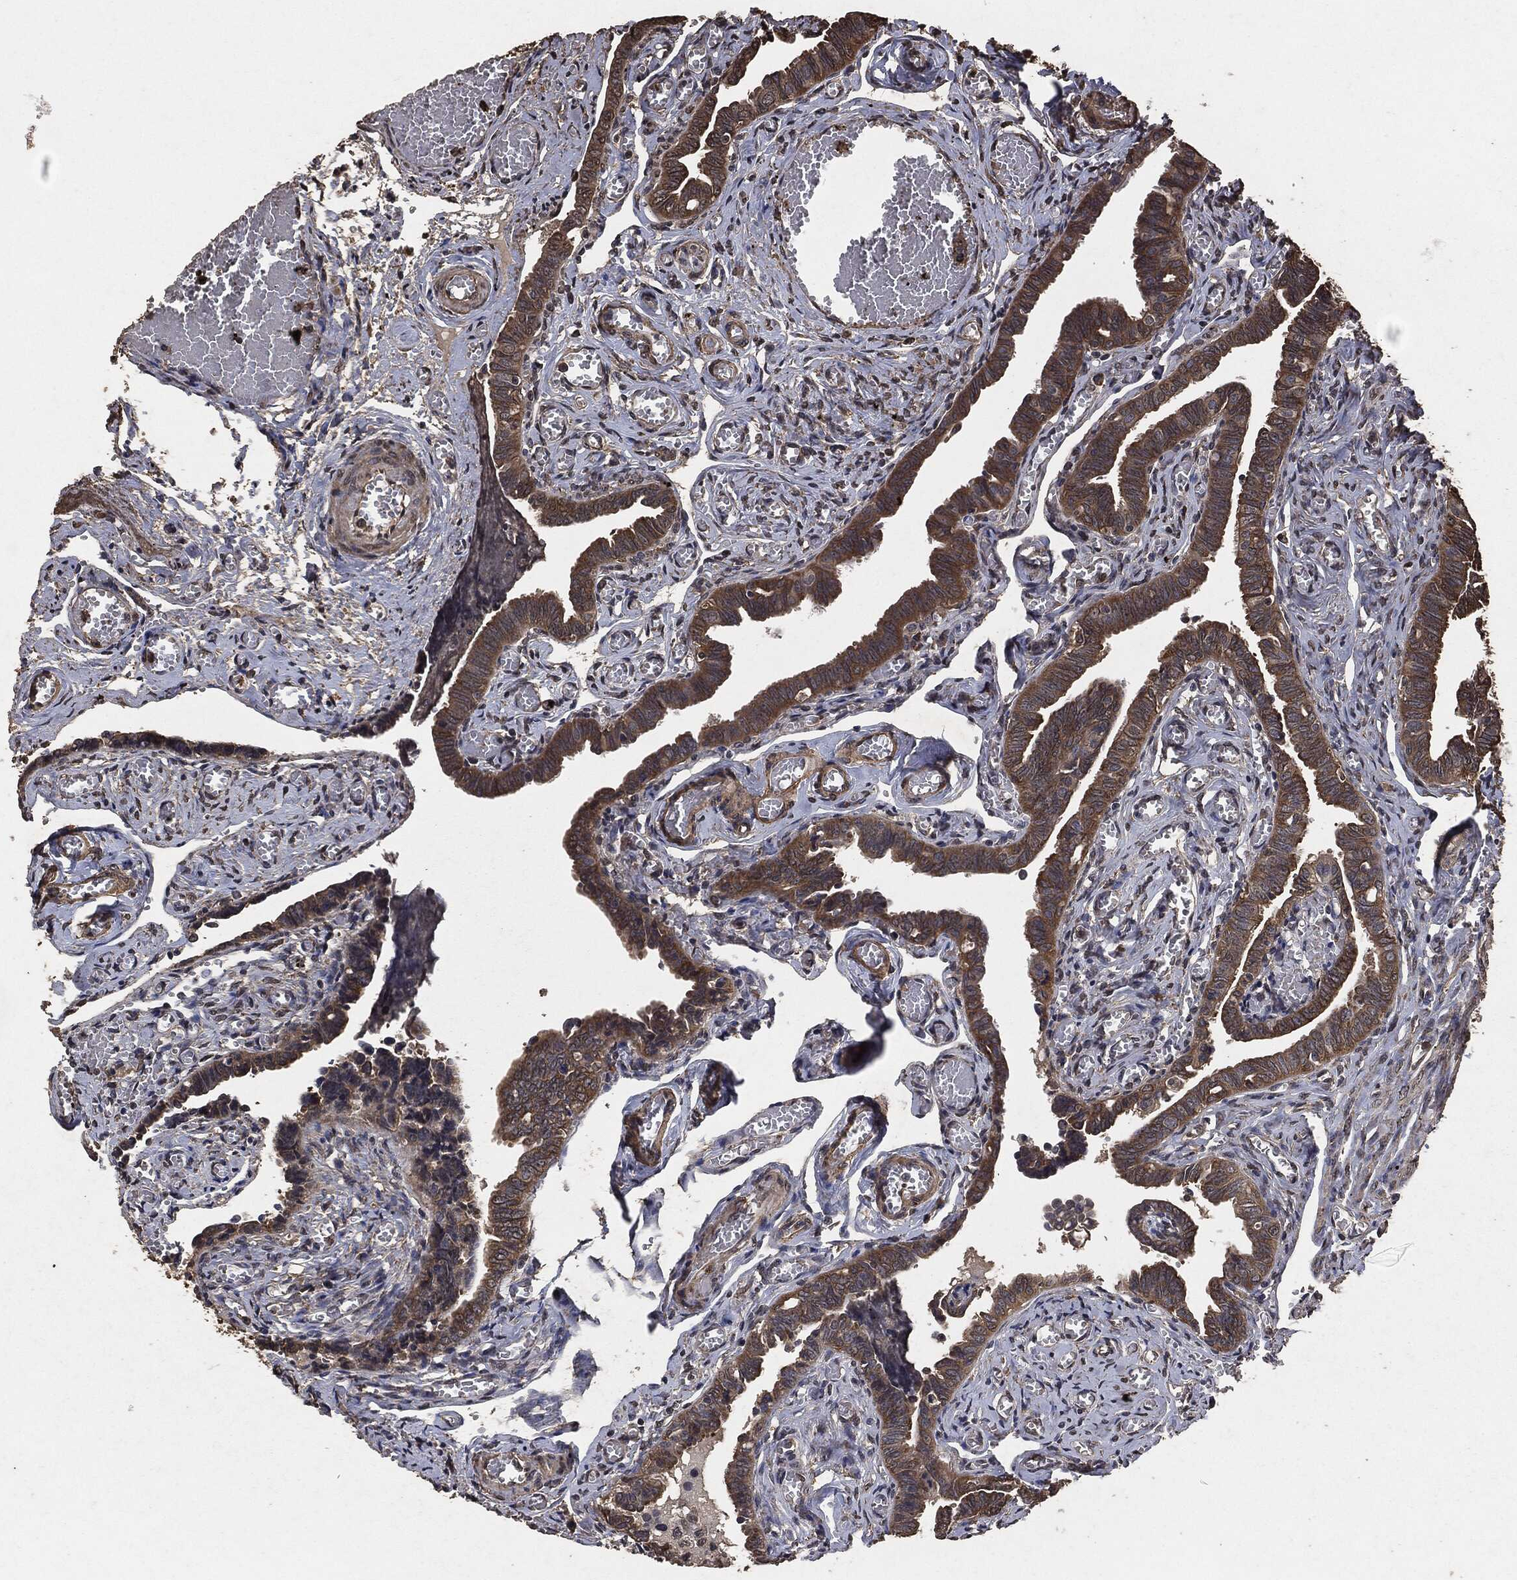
{"staining": {"intensity": "moderate", "quantity": ">75%", "location": "cytoplasmic/membranous"}, "tissue": "fallopian tube", "cell_type": "Glandular cells", "image_type": "normal", "snomed": [{"axis": "morphology", "description": "Normal tissue, NOS"}, {"axis": "topography", "description": "Vascular tissue"}, {"axis": "topography", "description": "Fallopian tube"}], "caption": "Immunohistochemical staining of normal fallopian tube demonstrates medium levels of moderate cytoplasmic/membranous positivity in about >75% of glandular cells. The protein of interest is stained brown, and the nuclei are stained in blue (DAB (3,3'-diaminobenzidine) IHC with brightfield microscopy, high magnification).", "gene": "AKT1S1", "patient": {"sex": "female", "age": 67}}